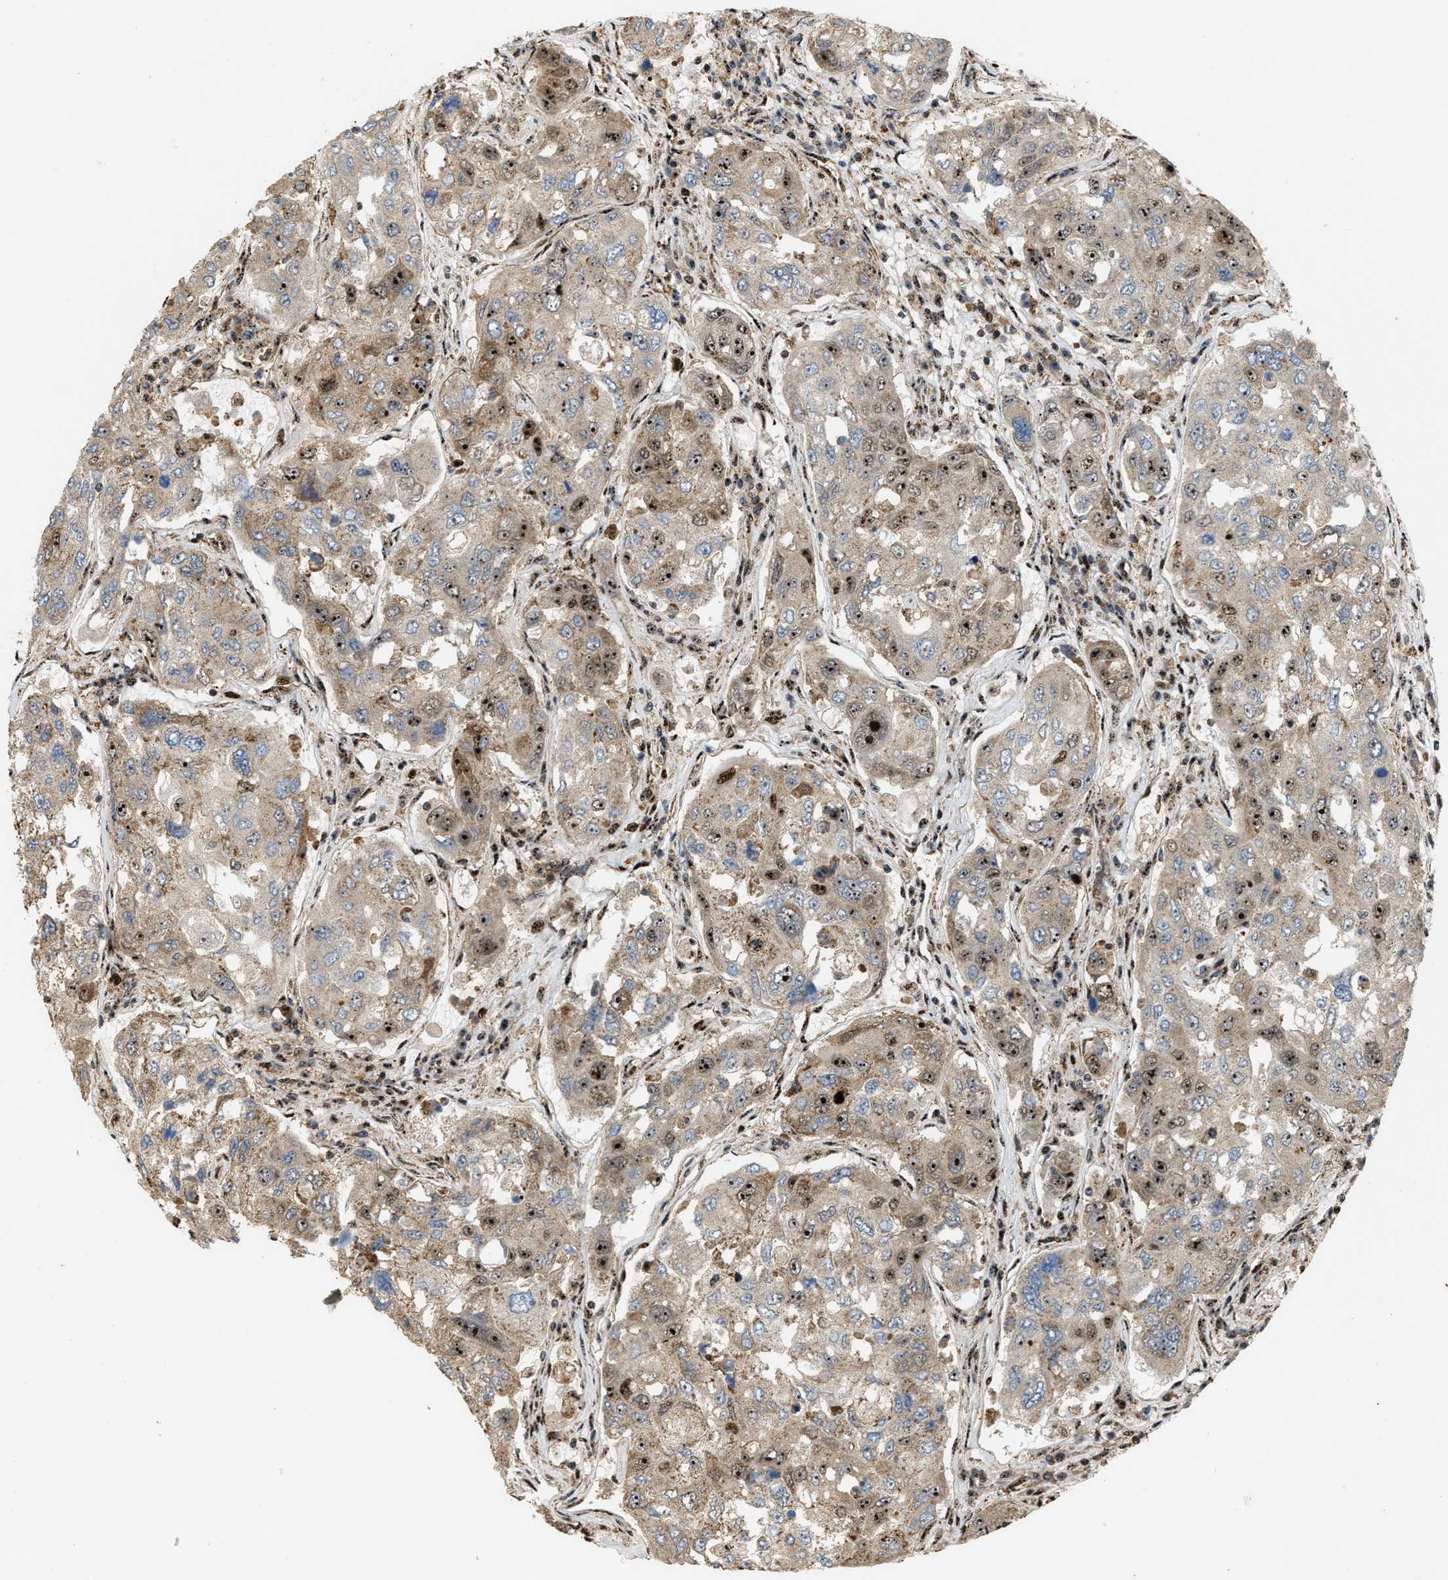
{"staining": {"intensity": "moderate", "quantity": "25%-75%", "location": "nuclear"}, "tissue": "urothelial cancer", "cell_type": "Tumor cells", "image_type": "cancer", "snomed": [{"axis": "morphology", "description": "Urothelial carcinoma, High grade"}, {"axis": "topography", "description": "Lymph node"}, {"axis": "topography", "description": "Urinary bladder"}], "caption": "Protein analysis of high-grade urothelial carcinoma tissue demonstrates moderate nuclear expression in about 25%-75% of tumor cells. (brown staining indicates protein expression, while blue staining denotes nuclei).", "gene": "ZNF687", "patient": {"sex": "male", "age": 51}}